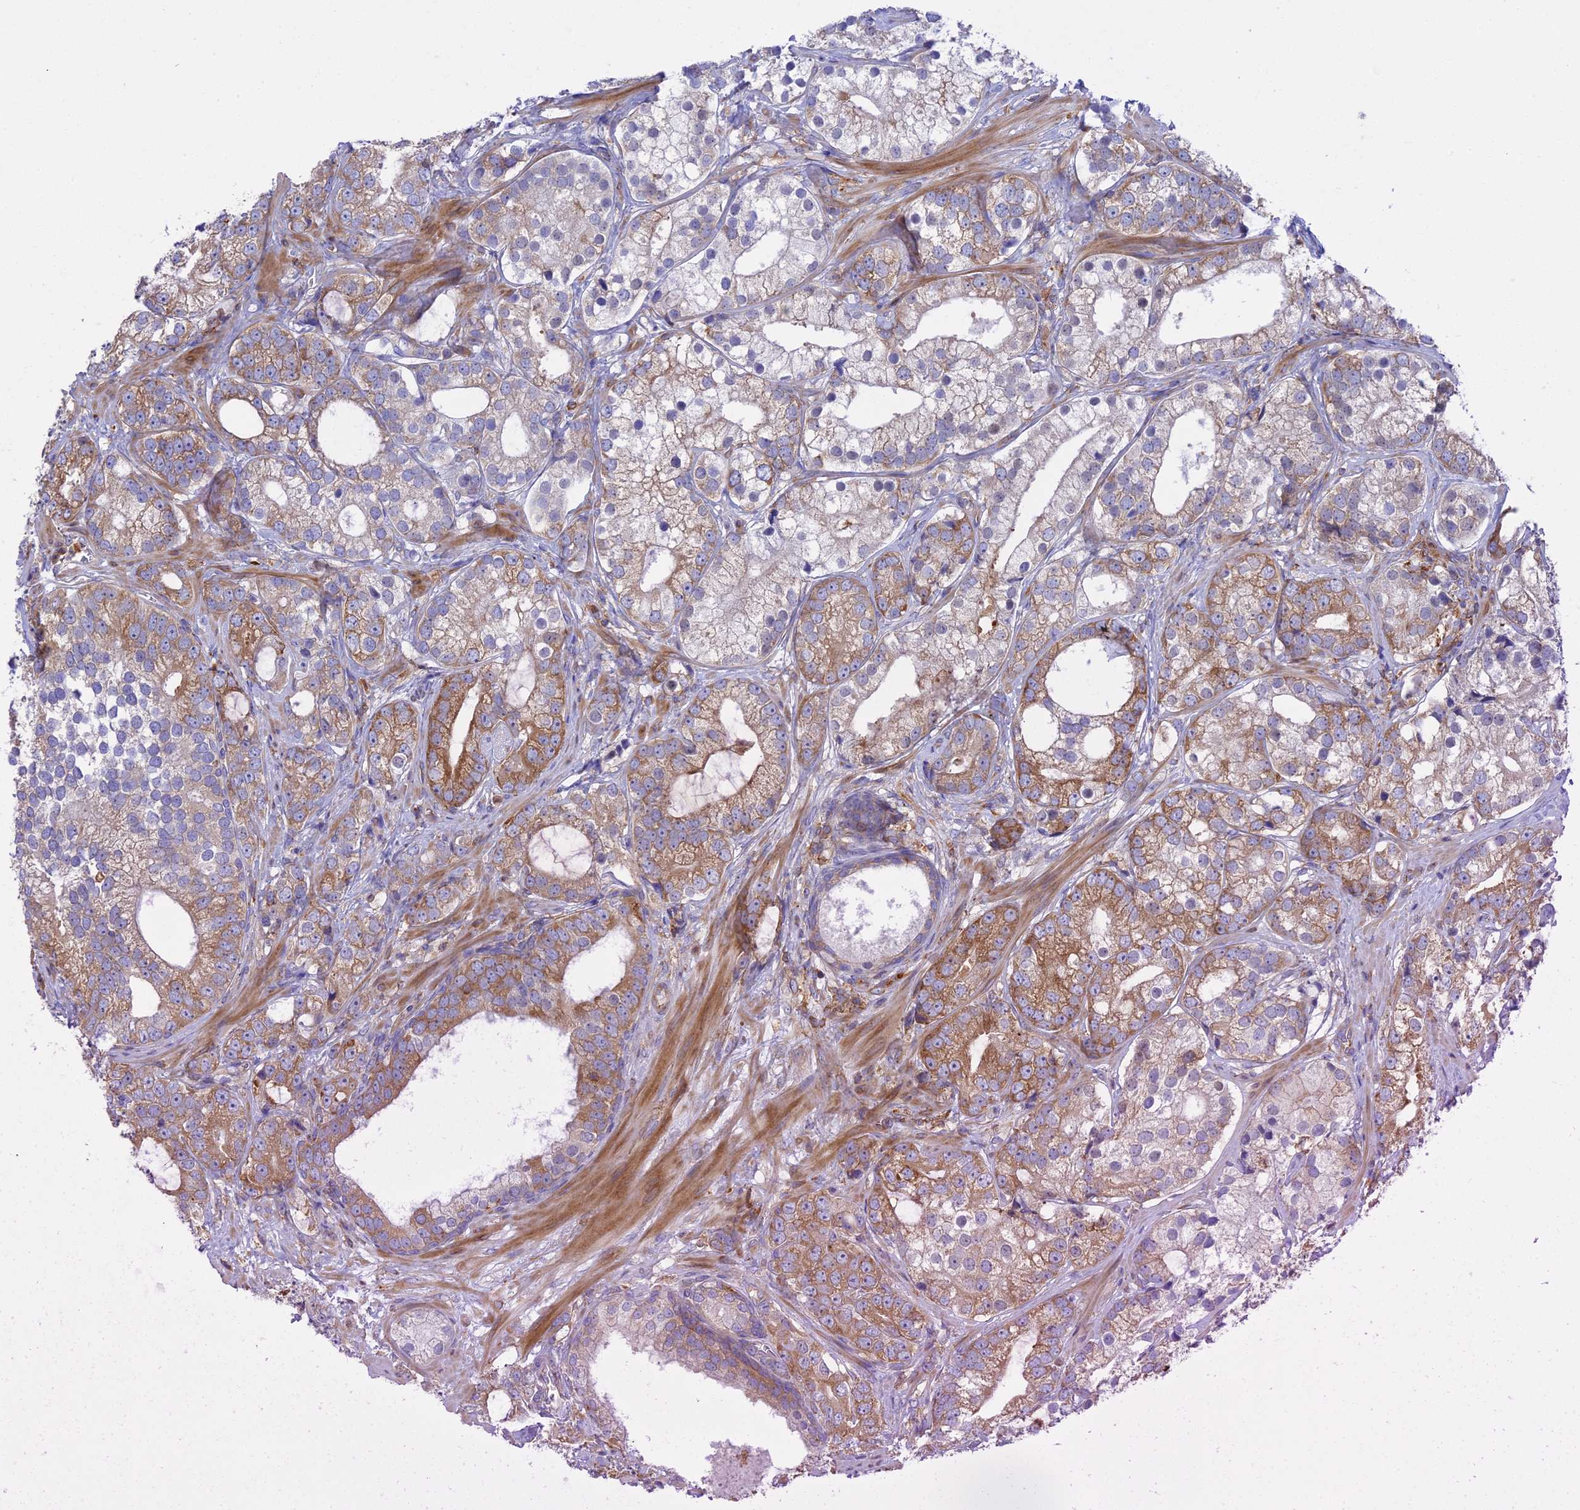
{"staining": {"intensity": "moderate", "quantity": "25%-75%", "location": "cytoplasmic/membranous"}, "tissue": "prostate cancer", "cell_type": "Tumor cells", "image_type": "cancer", "snomed": [{"axis": "morphology", "description": "Adenocarcinoma, High grade"}, {"axis": "topography", "description": "Prostate"}], "caption": "A medium amount of moderate cytoplasmic/membranous expression is present in about 25%-75% of tumor cells in high-grade adenocarcinoma (prostate) tissue.", "gene": "GMIP", "patient": {"sex": "male", "age": 75}}